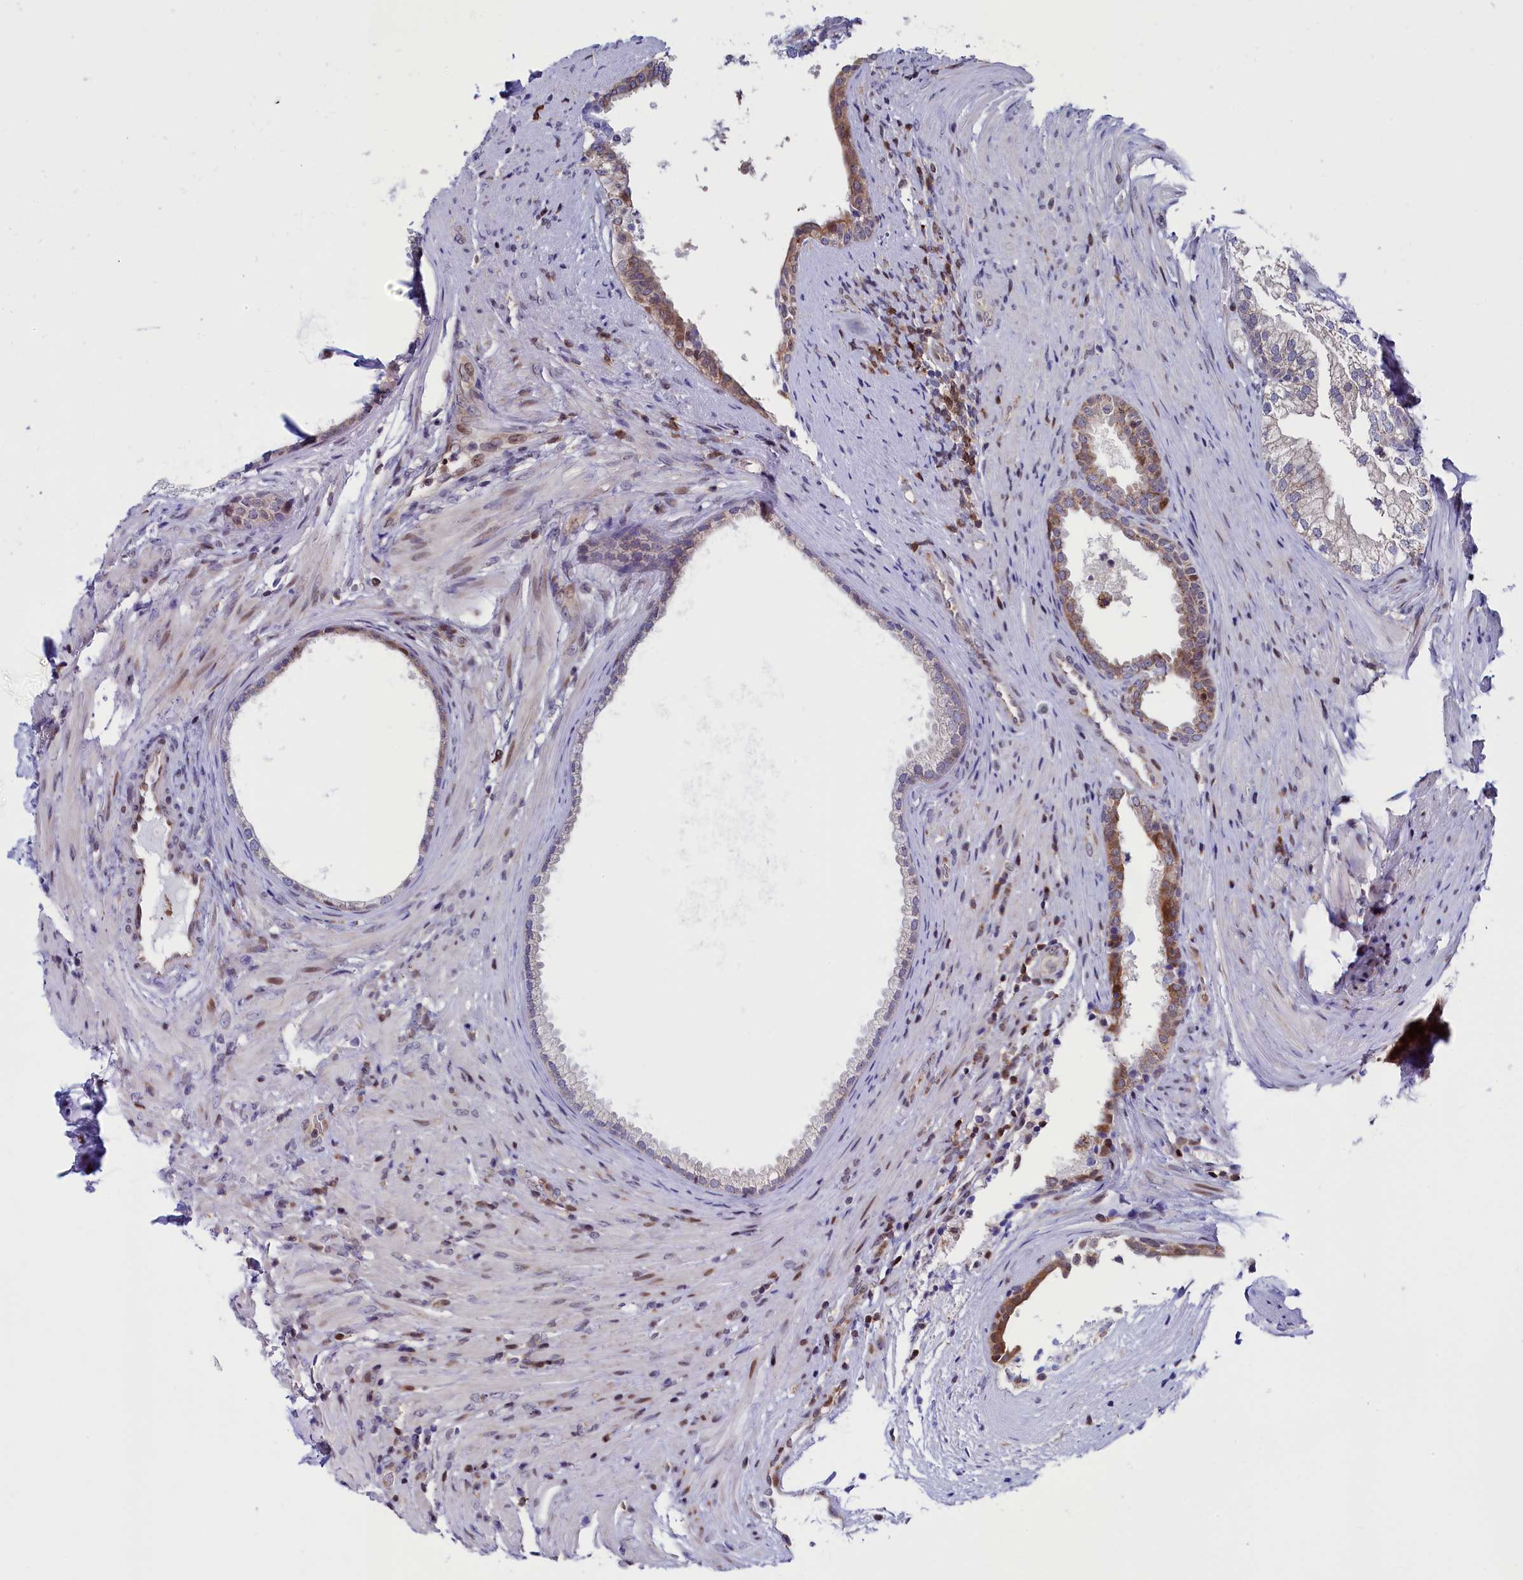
{"staining": {"intensity": "moderate", "quantity": "<25%", "location": "cytoplasmic/membranous"}, "tissue": "prostate", "cell_type": "Glandular cells", "image_type": "normal", "snomed": [{"axis": "morphology", "description": "Normal tissue, NOS"}, {"axis": "topography", "description": "Prostate"}], "caption": "Moderate cytoplasmic/membranous staining is appreciated in about <25% of glandular cells in unremarkable prostate. (brown staining indicates protein expression, while blue staining denotes nuclei).", "gene": "CIAPIN1", "patient": {"sex": "male", "age": 76}}